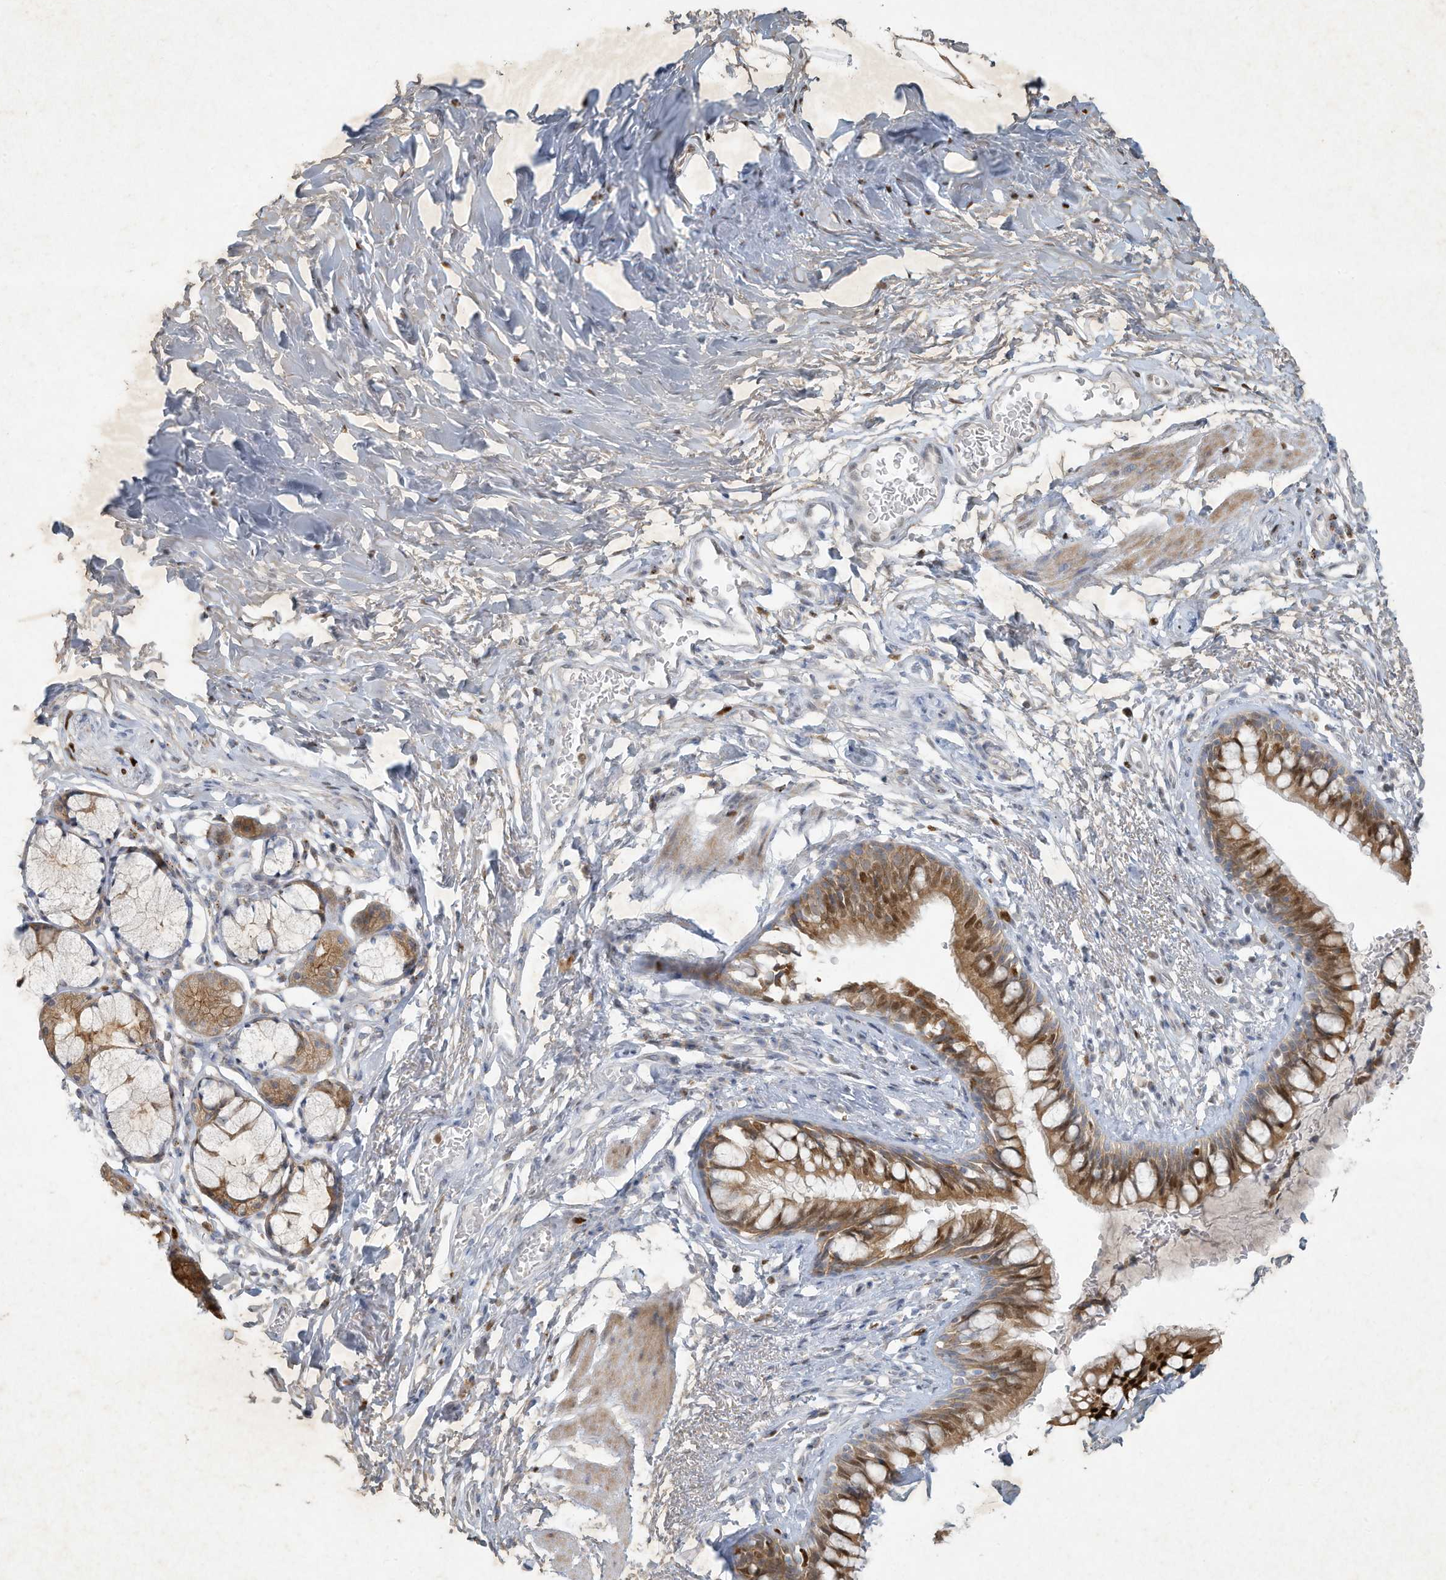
{"staining": {"intensity": "moderate", "quantity": ">75%", "location": "cytoplasmic/membranous,nuclear"}, "tissue": "bronchus", "cell_type": "Respiratory epithelial cells", "image_type": "normal", "snomed": [{"axis": "morphology", "description": "Normal tissue, NOS"}, {"axis": "topography", "description": "Cartilage tissue"}, {"axis": "topography", "description": "Bronchus"}], "caption": "Respiratory epithelial cells display medium levels of moderate cytoplasmic/membranous,nuclear positivity in about >75% of cells in unremarkable bronchus.", "gene": "TUBE1", "patient": {"sex": "female", "age": 36}}